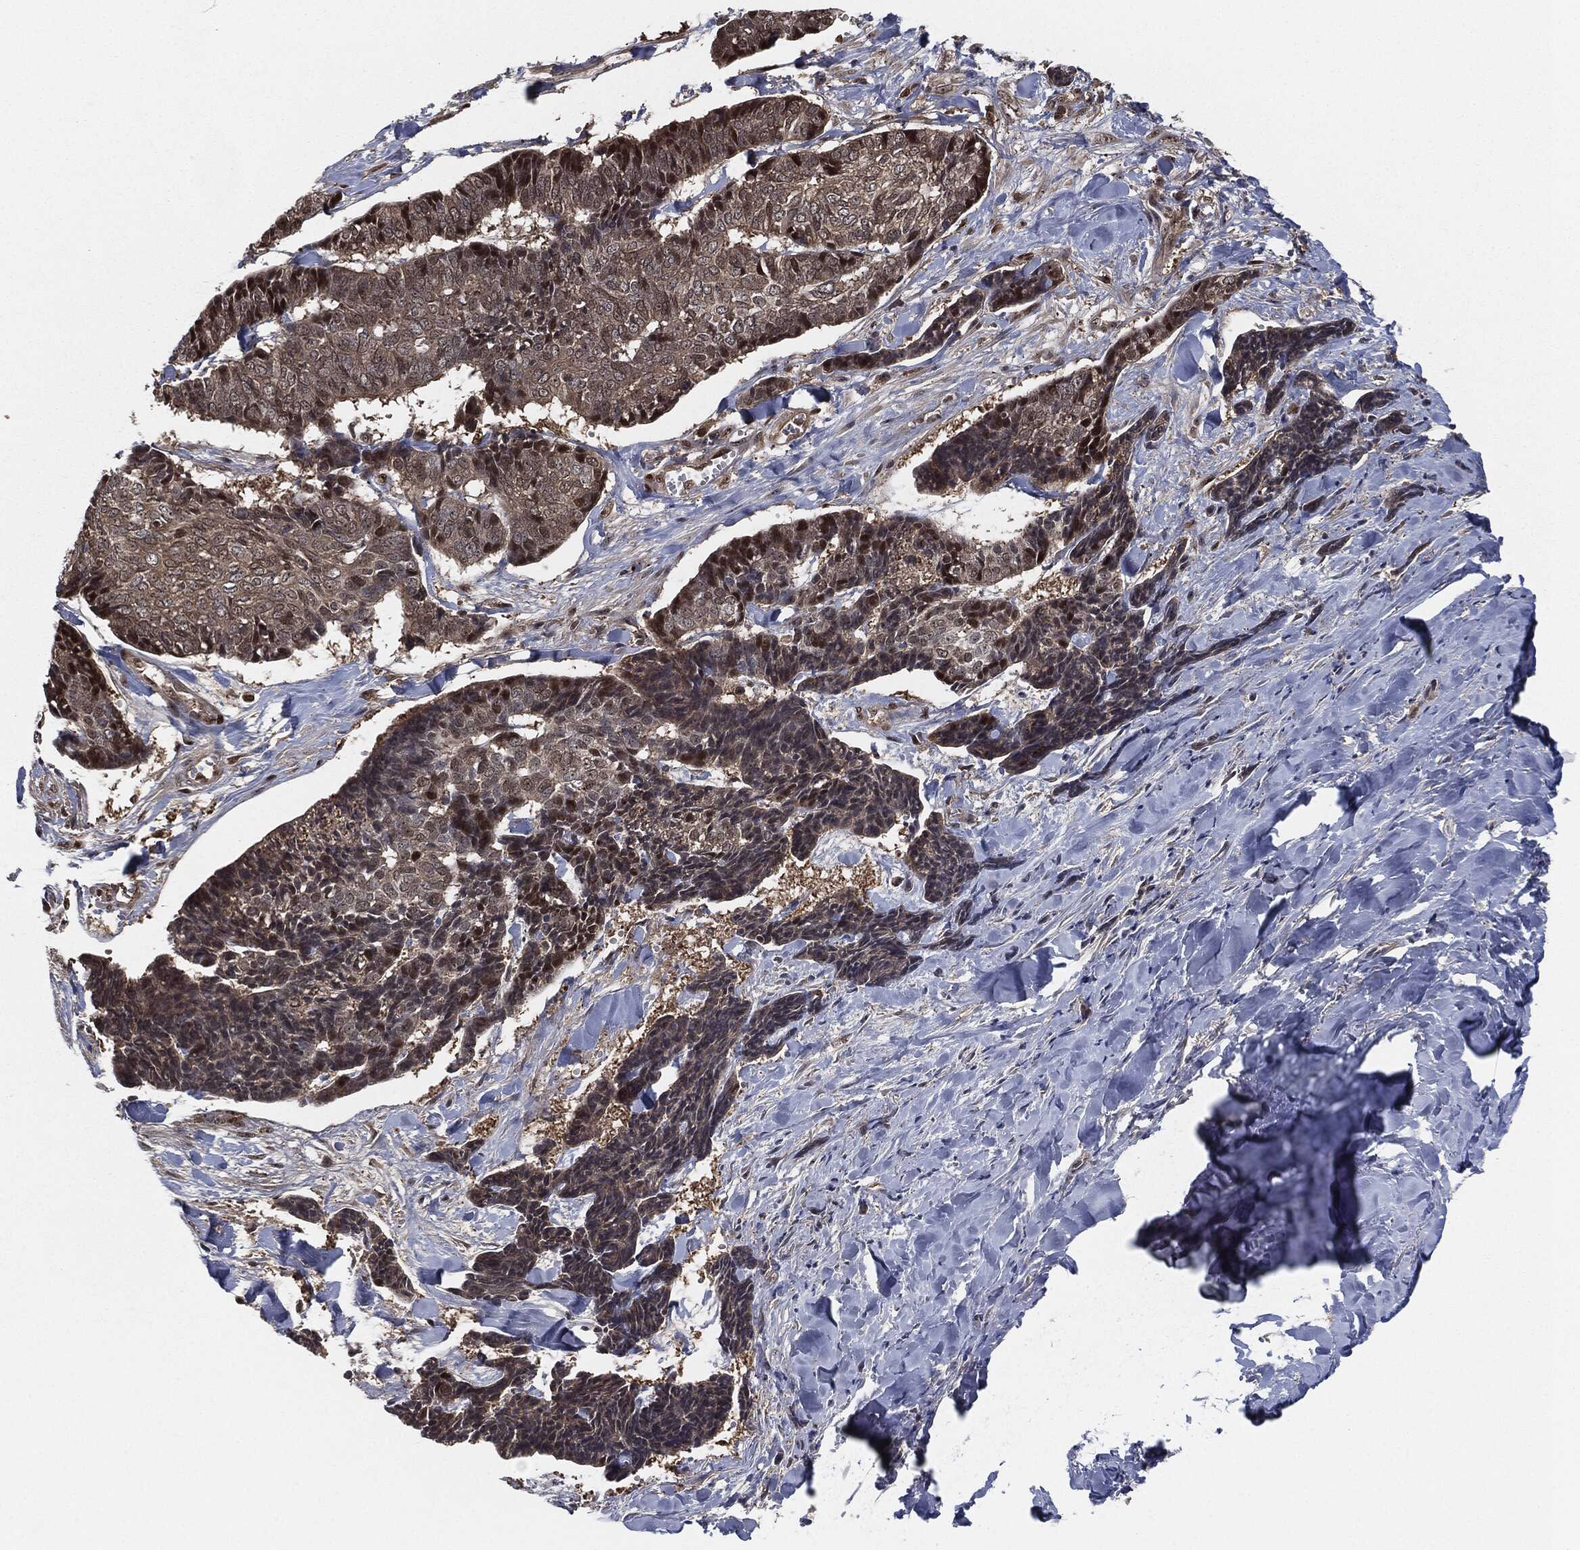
{"staining": {"intensity": "moderate", "quantity": "<25%", "location": "nuclear"}, "tissue": "skin cancer", "cell_type": "Tumor cells", "image_type": "cancer", "snomed": [{"axis": "morphology", "description": "Basal cell carcinoma"}, {"axis": "topography", "description": "Skin"}], "caption": "Human skin basal cell carcinoma stained for a protein (brown) shows moderate nuclear positive staining in approximately <25% of tumor cells.", "gene": "CAPRIN2", "patient": {"sex": "male", "age": 86}}